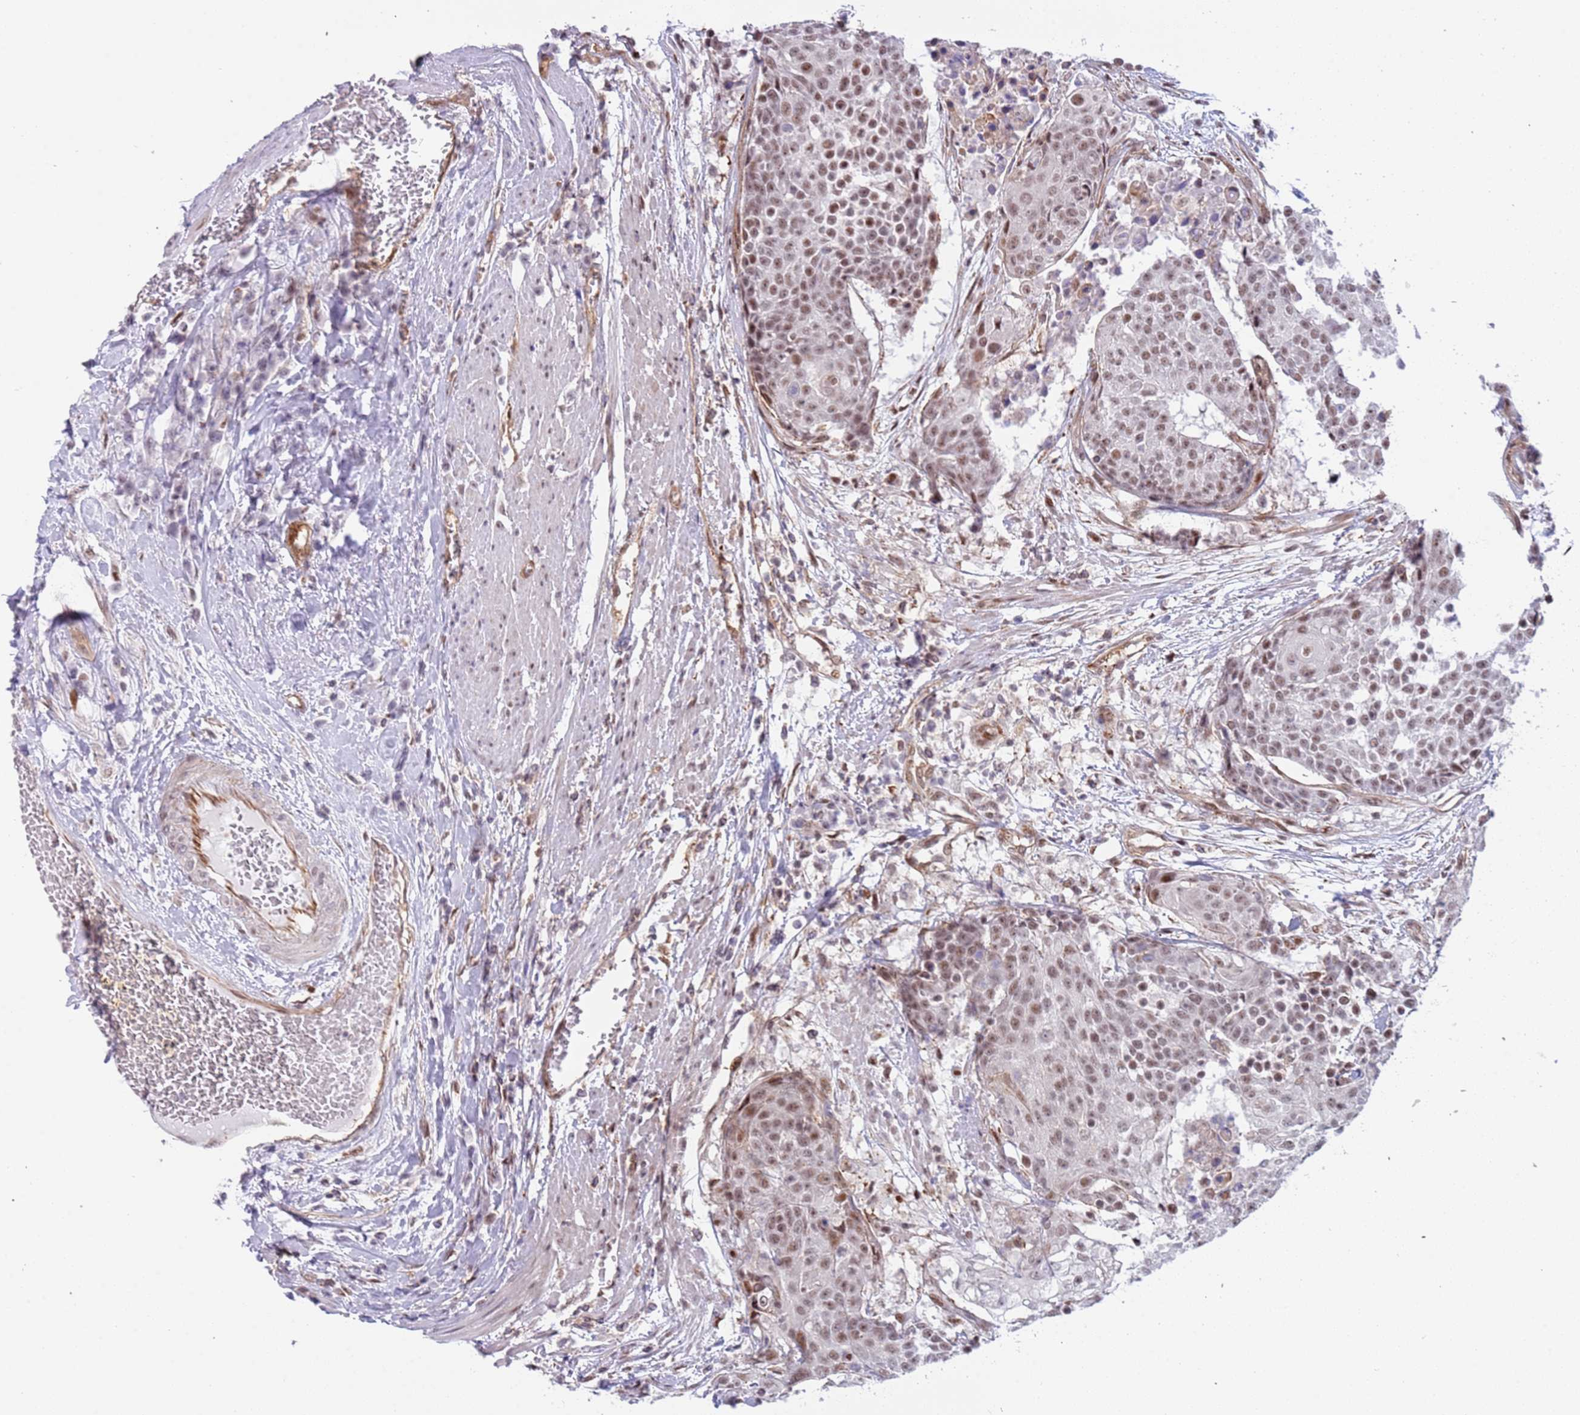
{"staining": {"intensity": "moderate", "quantity": ">75%", "location": "nuclear"}, "tissue": "urothelial cancer", "cell_type": "Tumor cells", "image_type": "cancer", "snomed": [{"axis": "morphology", "description": "Urothelial carcinoma, High grade"}, {"axis": "topography", "description": "Urinary bladder"}], "caption": "Human urothelial carcinoma (high-grade) stained with a brown dye displays moderate nuclear positive positivity in approximately >75% of tumor cells.", "gene": "LRMDA", "patient": {"sex": "female", "age": 63}}